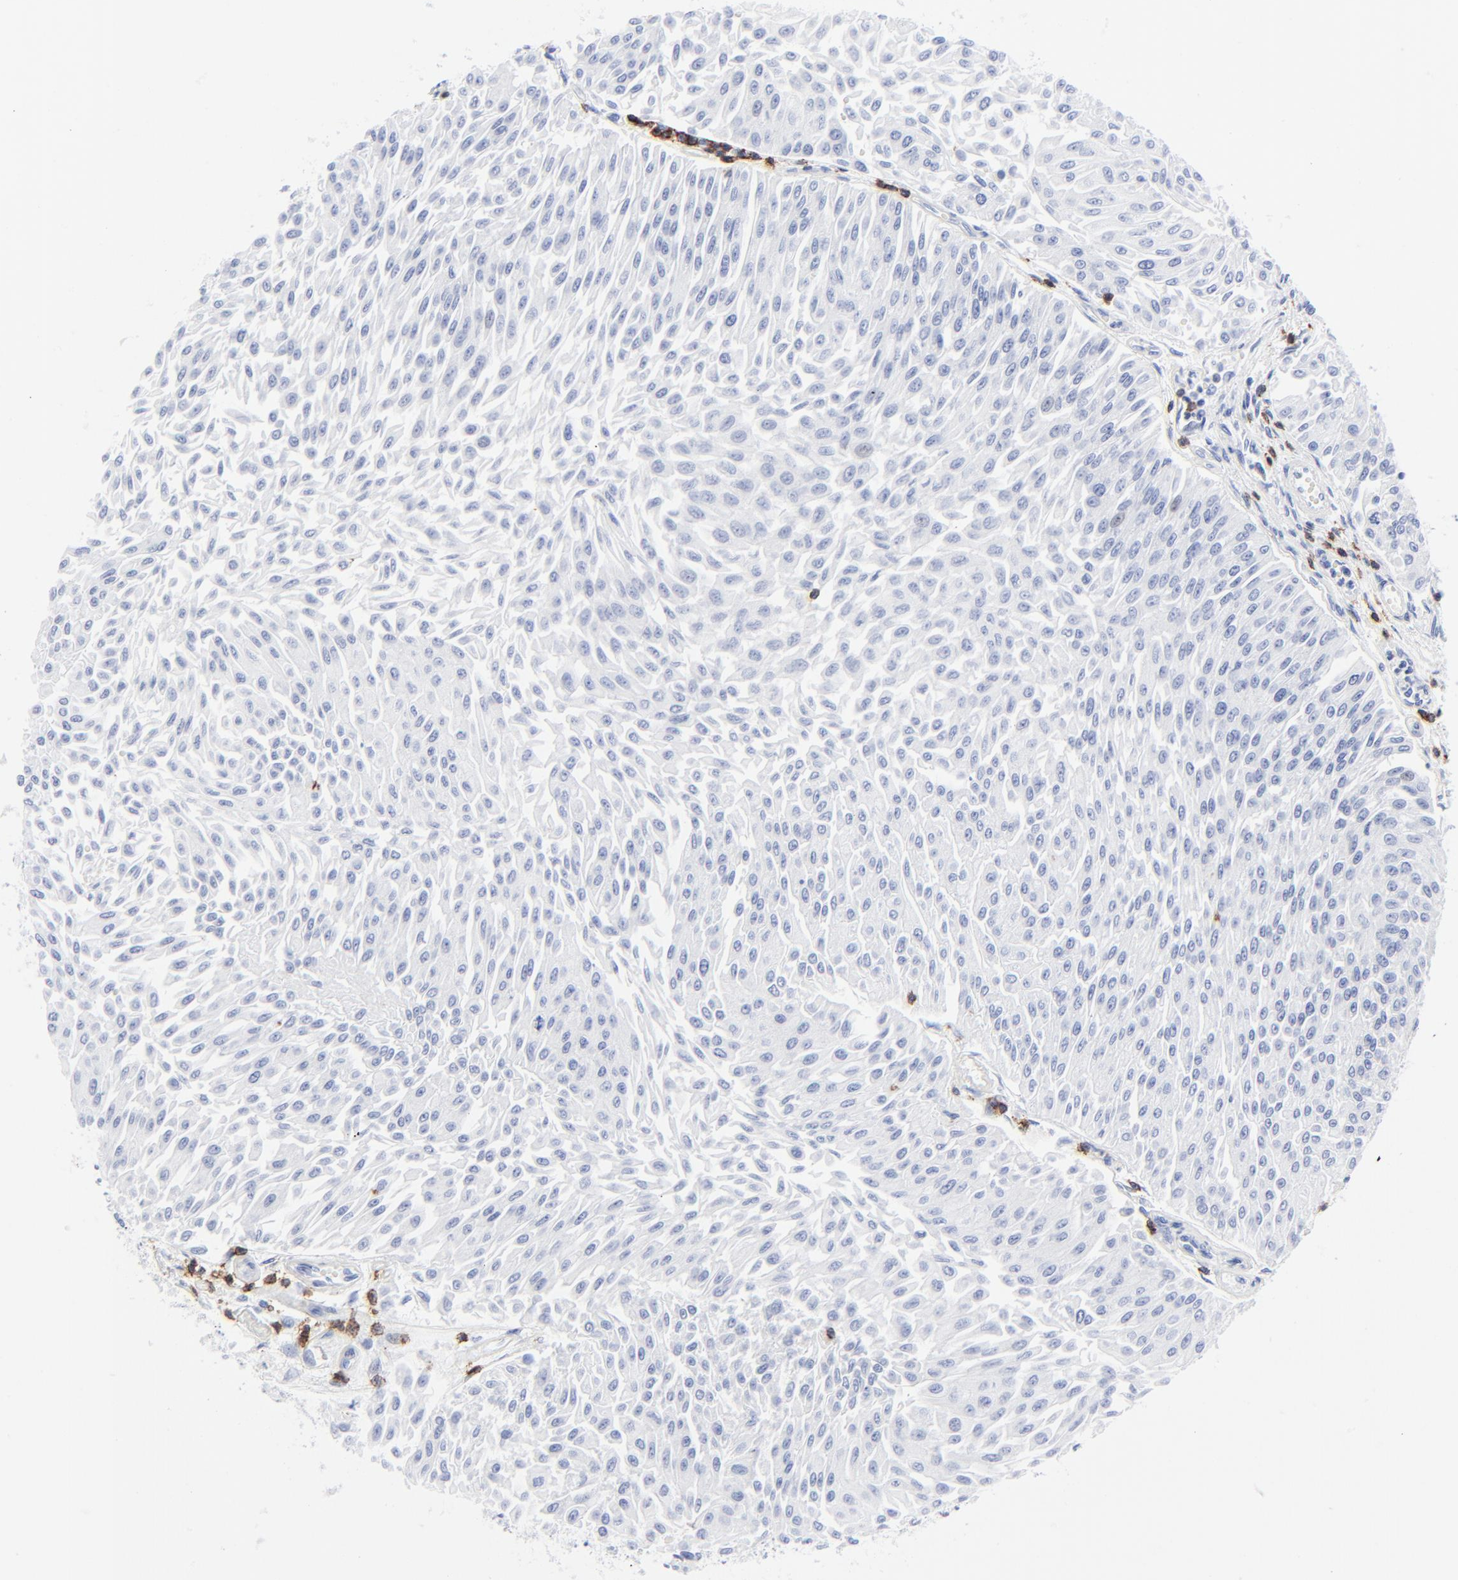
{"staining": {"intensity": "negative", "quantity": "none", "location": "none"}, "tissue": "urothelial cancer", "cell_type": "Tumor cells", "image_type": "cancer", "snomed": [{"axis": "morphology", "description": "Urothelial carcinoma, Low grade"}, {"axis": "topography", "description": "Urinary bladder"}], "caption": "IHC histopathology image of human low-grade urothelial carcinoma stained for a protein (brown), which displays no positivity in tumor cells. Brightfield microscopy of immunohistochemistry (IHC) stained with DAB (3,3'-diaminobenzidine) (brown) and hematoxylin (blue), captured at high magnification.", "gene": "LCK", "patient": {"sex": "male", "age": 86}}